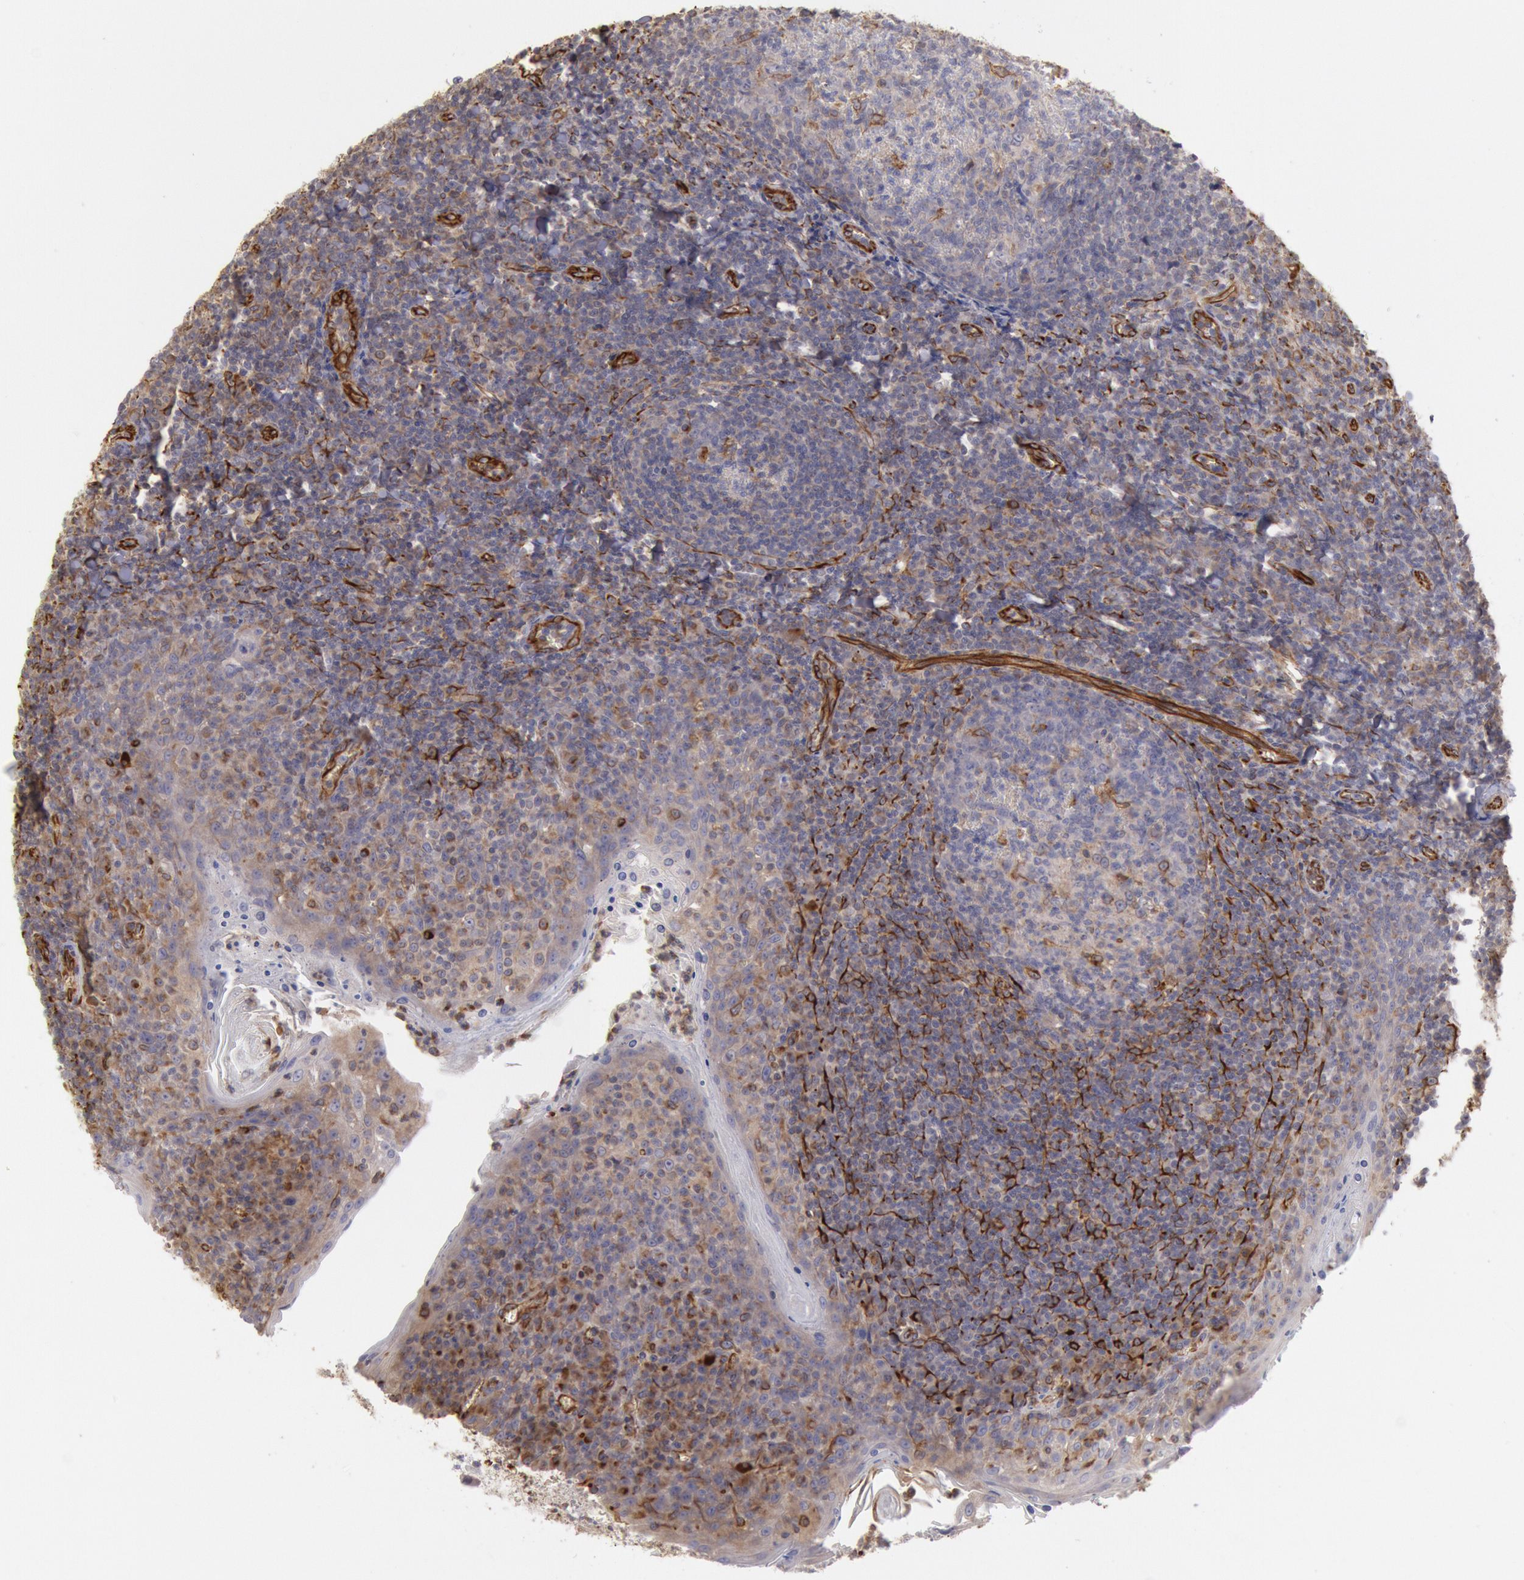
{"staining": {"intensity": "weak", "quantity": "<25%", "location": "cytoplasmic/membranous"}, "tissue": "tonsil", "cell_type": "Germinal center cells", "image_type": "normal", "snomed": [{"axis": "morphology", "description": "Normal tissue, NOS"}, {"axis": "topography", "description": "Tonsil"}], "caption": "IHC image of benign human tonsil stained for a protein (brown), which displays no positivity in germinal center cells.", "gene": "RNF139", "patient": {"sex": "male", "age": 31}}